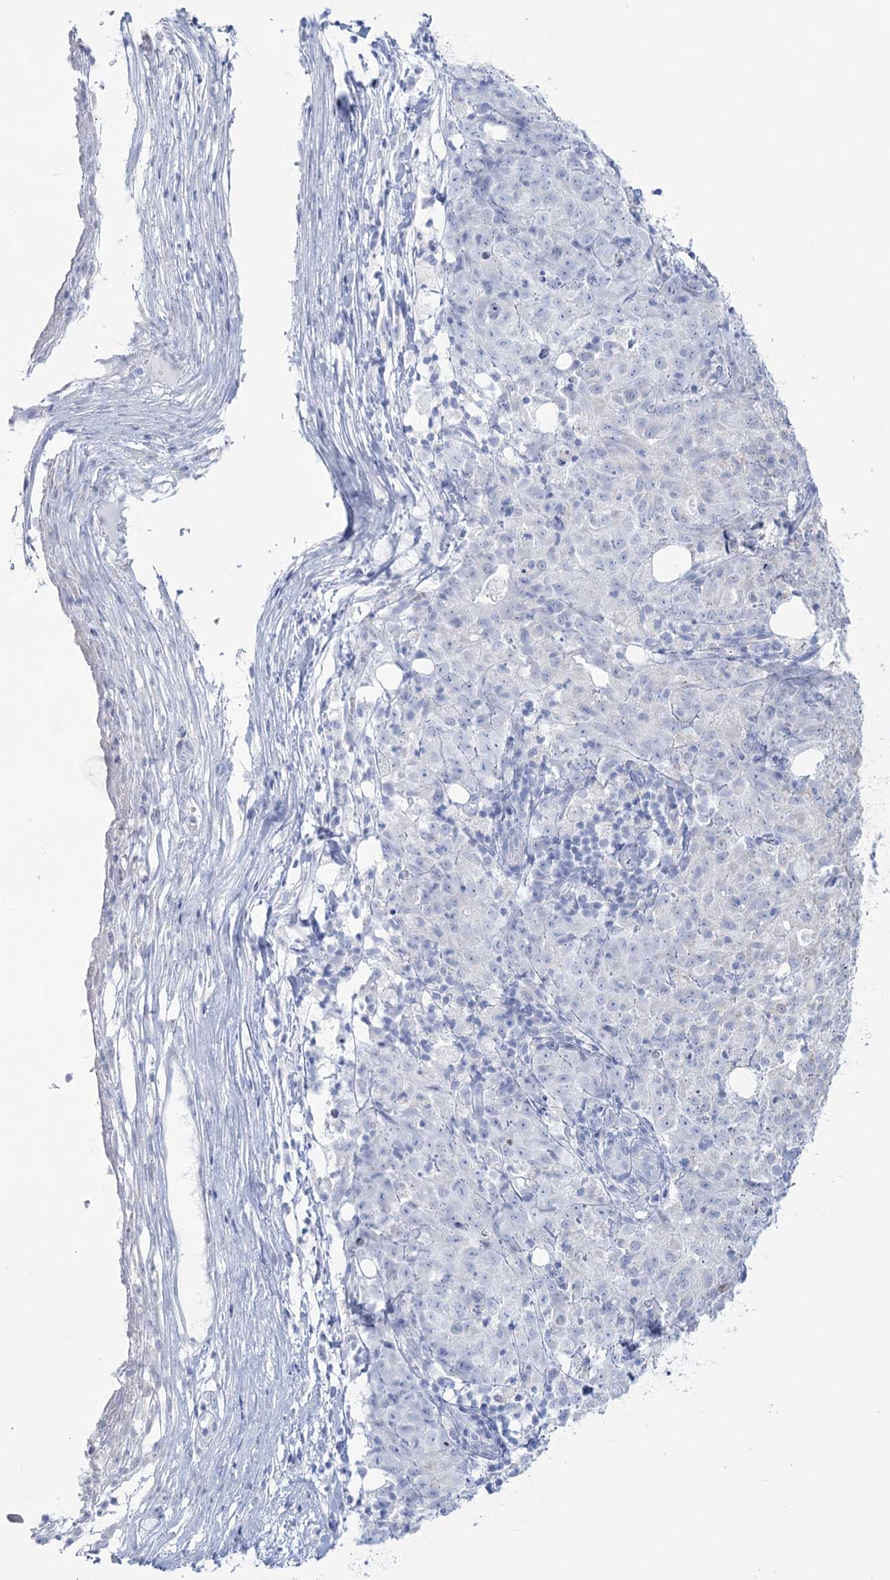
{"staining": {"intensity": "negative", "quantity": "none", "location": "none"}, "tissue": "ovarian cancer", "cell_type": "Tumor cells", "image_type": "cancer", "snomed": [{"axis": "morphology", "description": "Carcinoma, endometroid"}, {"axis": "topography", "description": "Ovary"}], "caption": "There is no significant expression in tumor cells of ovarian cancer (endometroid carcinoma).", "gene": "ZNF843", "patient": {"sex": "female", "age": 42}}